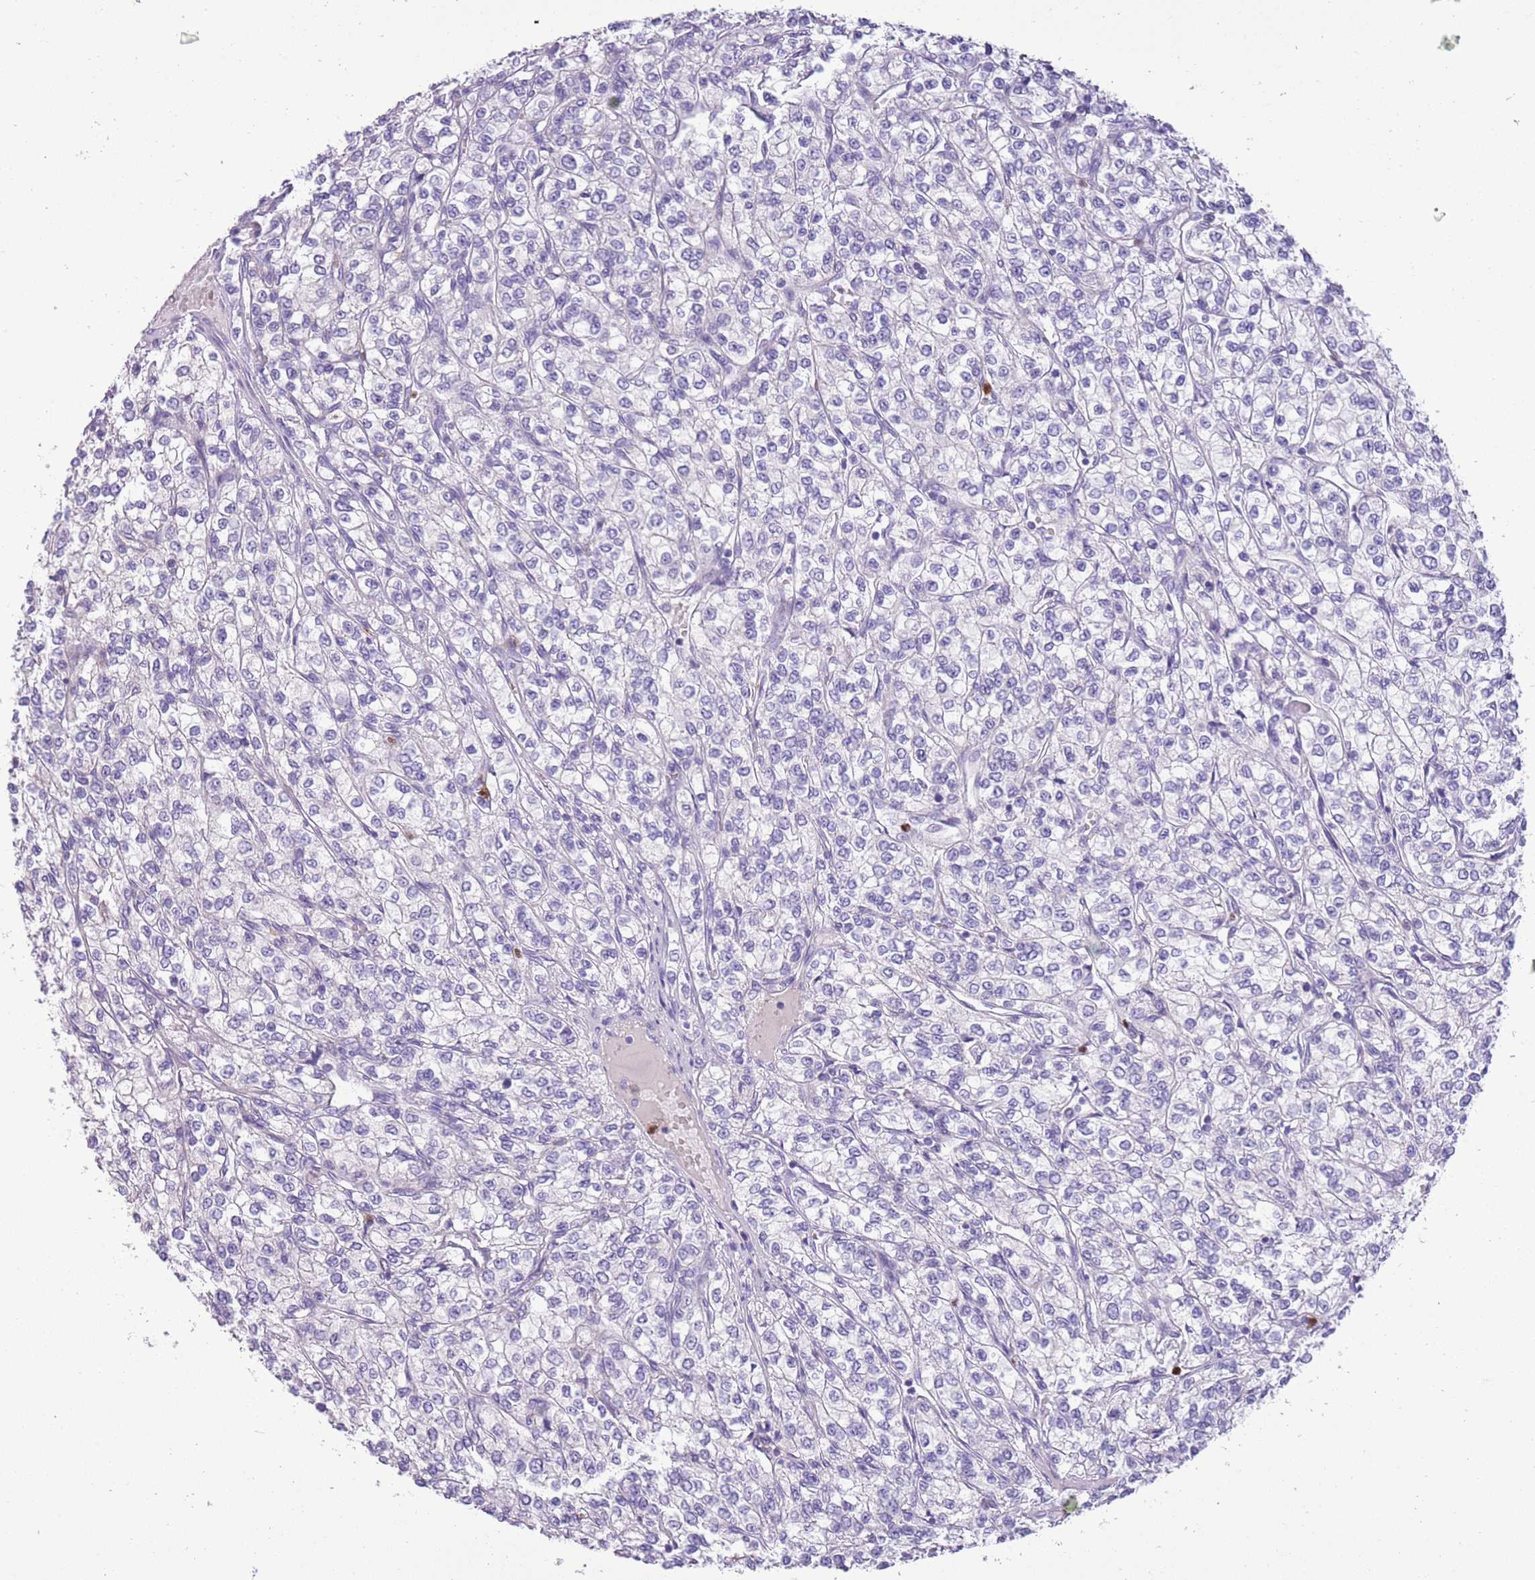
{"staining": {"intensity": "negative", "quantity": "none", "location": "none"}, "tissue": "renal cancer", "cell_type": "Tumor cells", "image_type": "cancer", "snomed": [{"axis": "morphology", "description": "Adenocarcinoma, NOS"}, {"axis": "topography", "description": "Kidney"}], "caption": "Protein analysis of renal cancer (adenocarcinoma) reveals no significant positivity in tumor cells. (DAB (3,3'-diaminobenzidine) IHC with hematoxylin counter stain).", "gene": "OR6M1", "patient": {"sex": "male", "age": 80}}